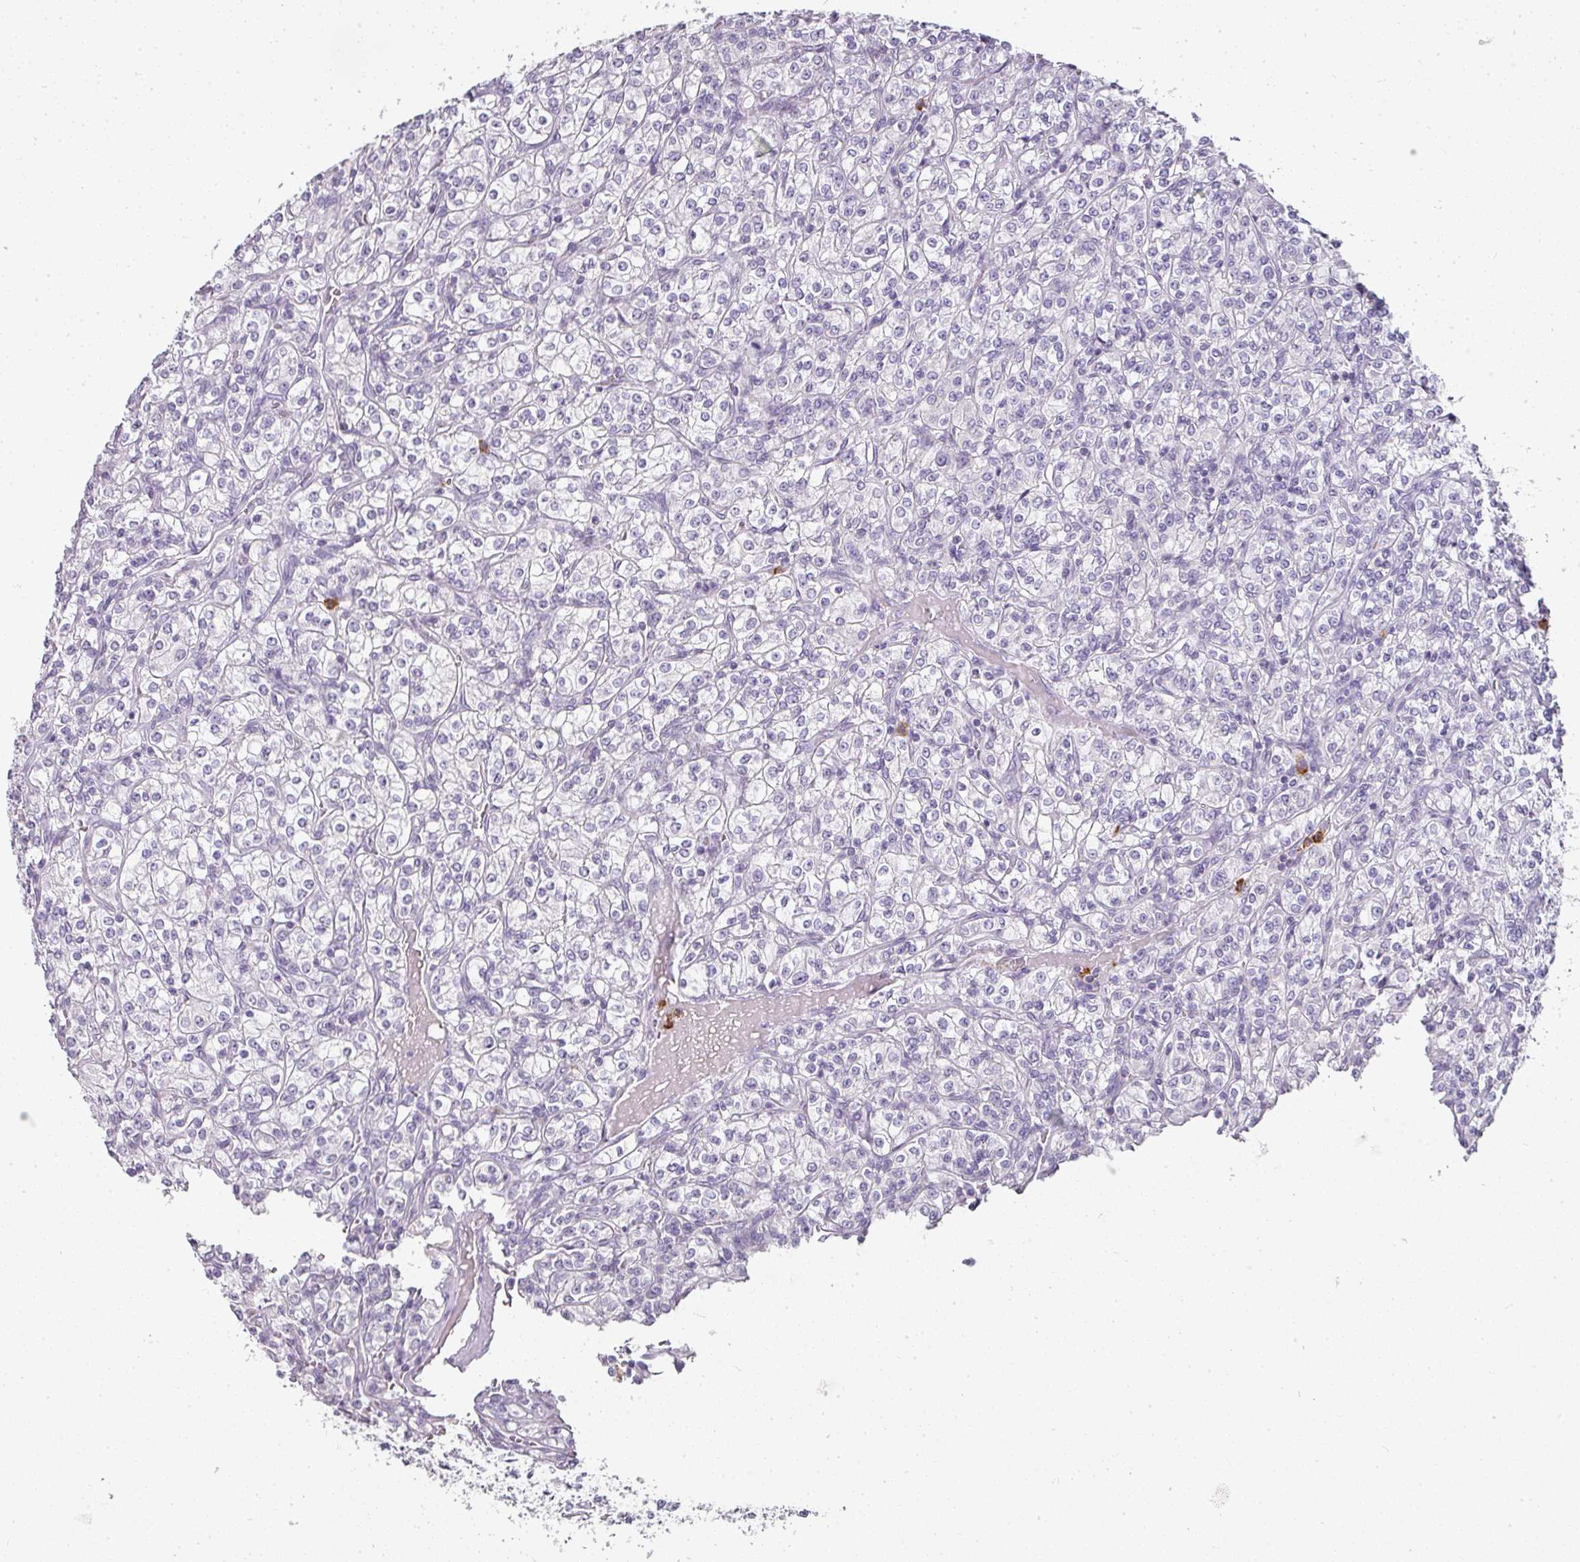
{"staining": {"intensity": "negative", "quantity": "none", "location": "none"}, "tissue": "renal cancer", "cell_type": "Tumor cells", "image_type": "cancer", "snomed": [{"axis": "morphology", "description": "Adenocarcinoma, NOS"}, {"axis": "topography", "description": "Kidney"}], "caption": "Immunohistochemistry of human renal cancer (adenocarcinoma) shows no positivity in tumor cells. (Brightfield microscopy of DAB immunohistochemistry (IHC) at high magnification).", "gene": "CAMP", "patient": {"sex": "male", "age": 77}}